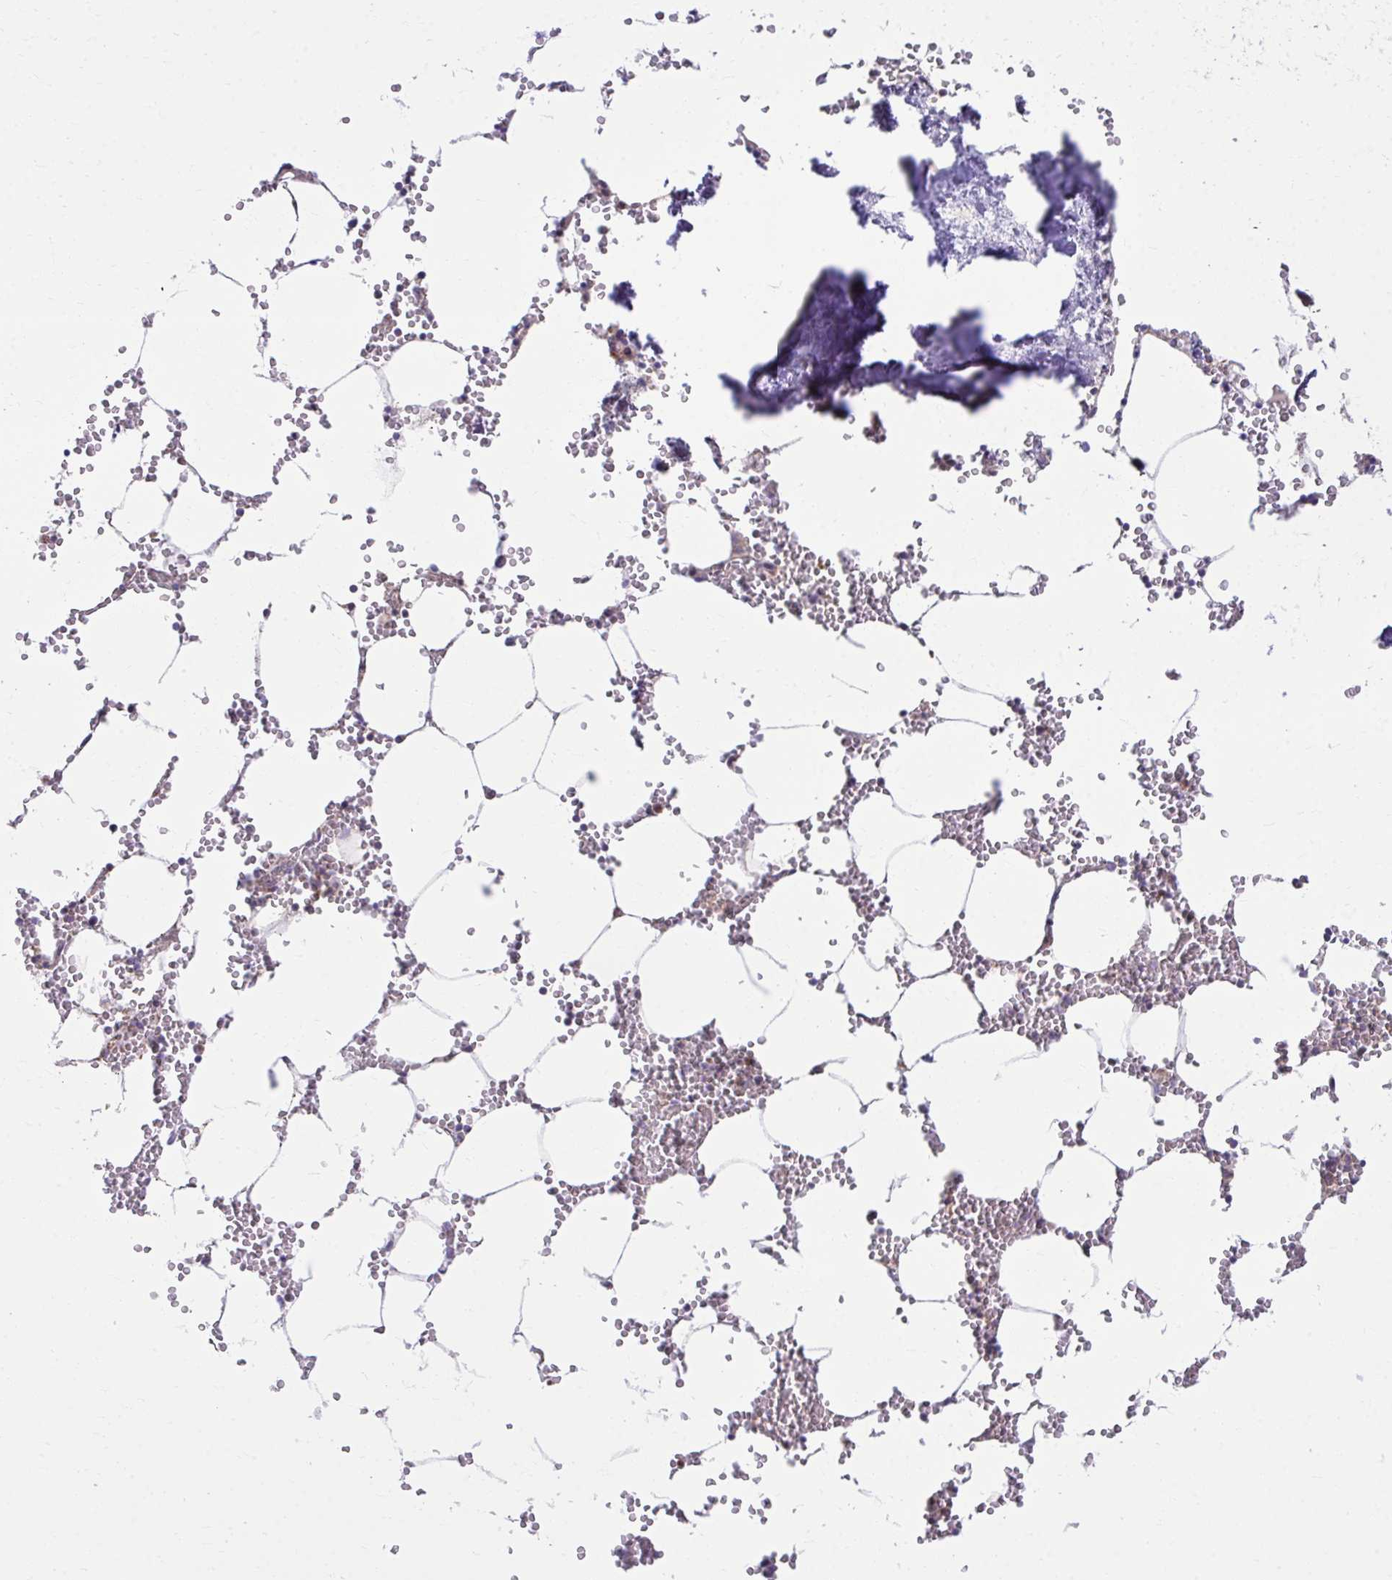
{"staining": {"intensity": "weak", "quantity": "<25%", "location": "cytoplasmic/membranous"}, "tissue": "bone marrow", "cell_type": "Hematopoietic cells", "image_type": "normal", "snomed": [{"axis": "morphology", "description": "Normal tissue, NOS"}, {"axis": "topography", "description": "Bone marrow"}], "caption": "Histopathology image shows no significant protein staining in hematopoietic cells of unremarkable bone marrow.", "gene": "C16orf54", "patient": {"sex": "male", "age": 54}}